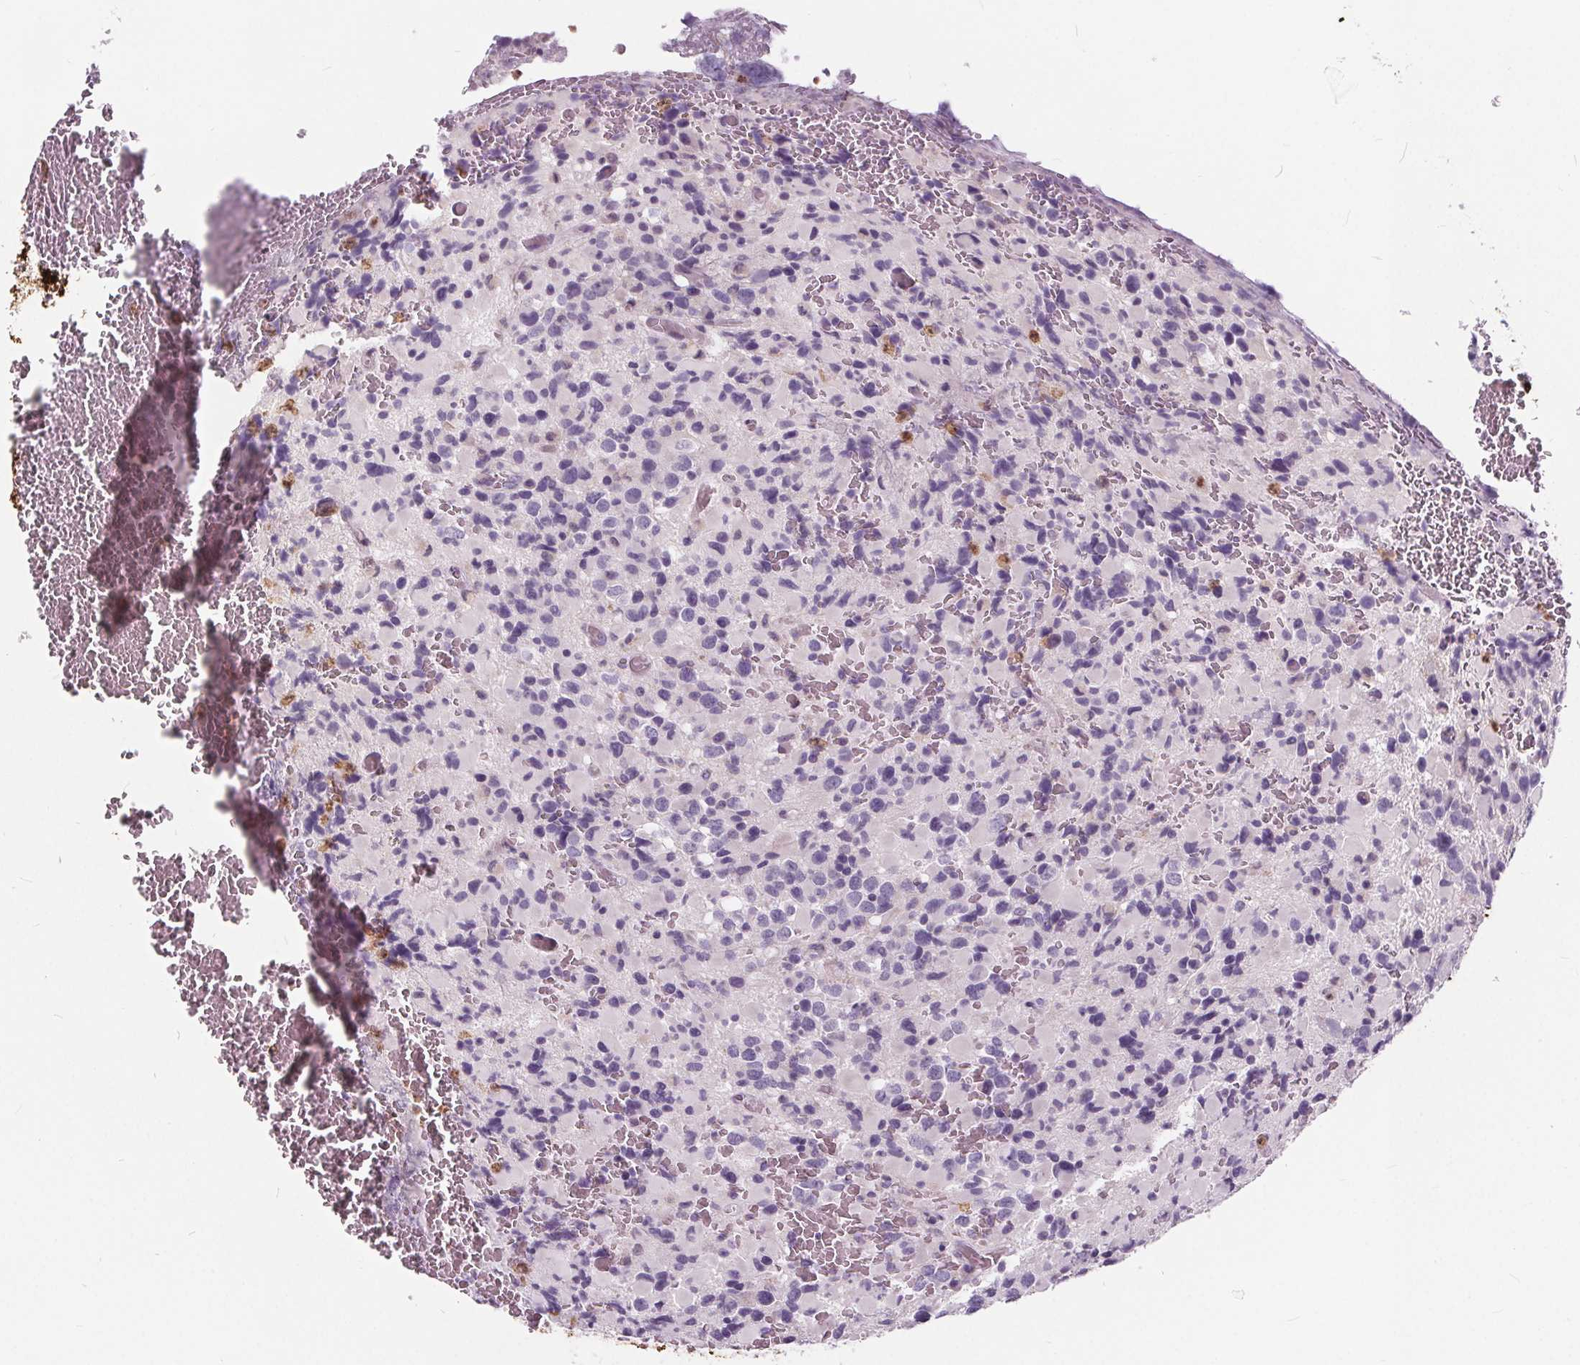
{"staining": {"intensity": "negative", "quantity": "none", "location": "none"}, "tissue": "glioma", "cell_type": "Tumor cells", "image_type": "cancer", "snomed": [{"axis": "morphology", "description": "Glioma, malignant, High grade"}, {"axis": "topography", "description": "Brain"}], "caption": "Human glioma stained for a protein using immunohistochemistry shows no expression in tumor cells.", "gene": "HAAO", "patient": {"sex": "female", "age": 40}}